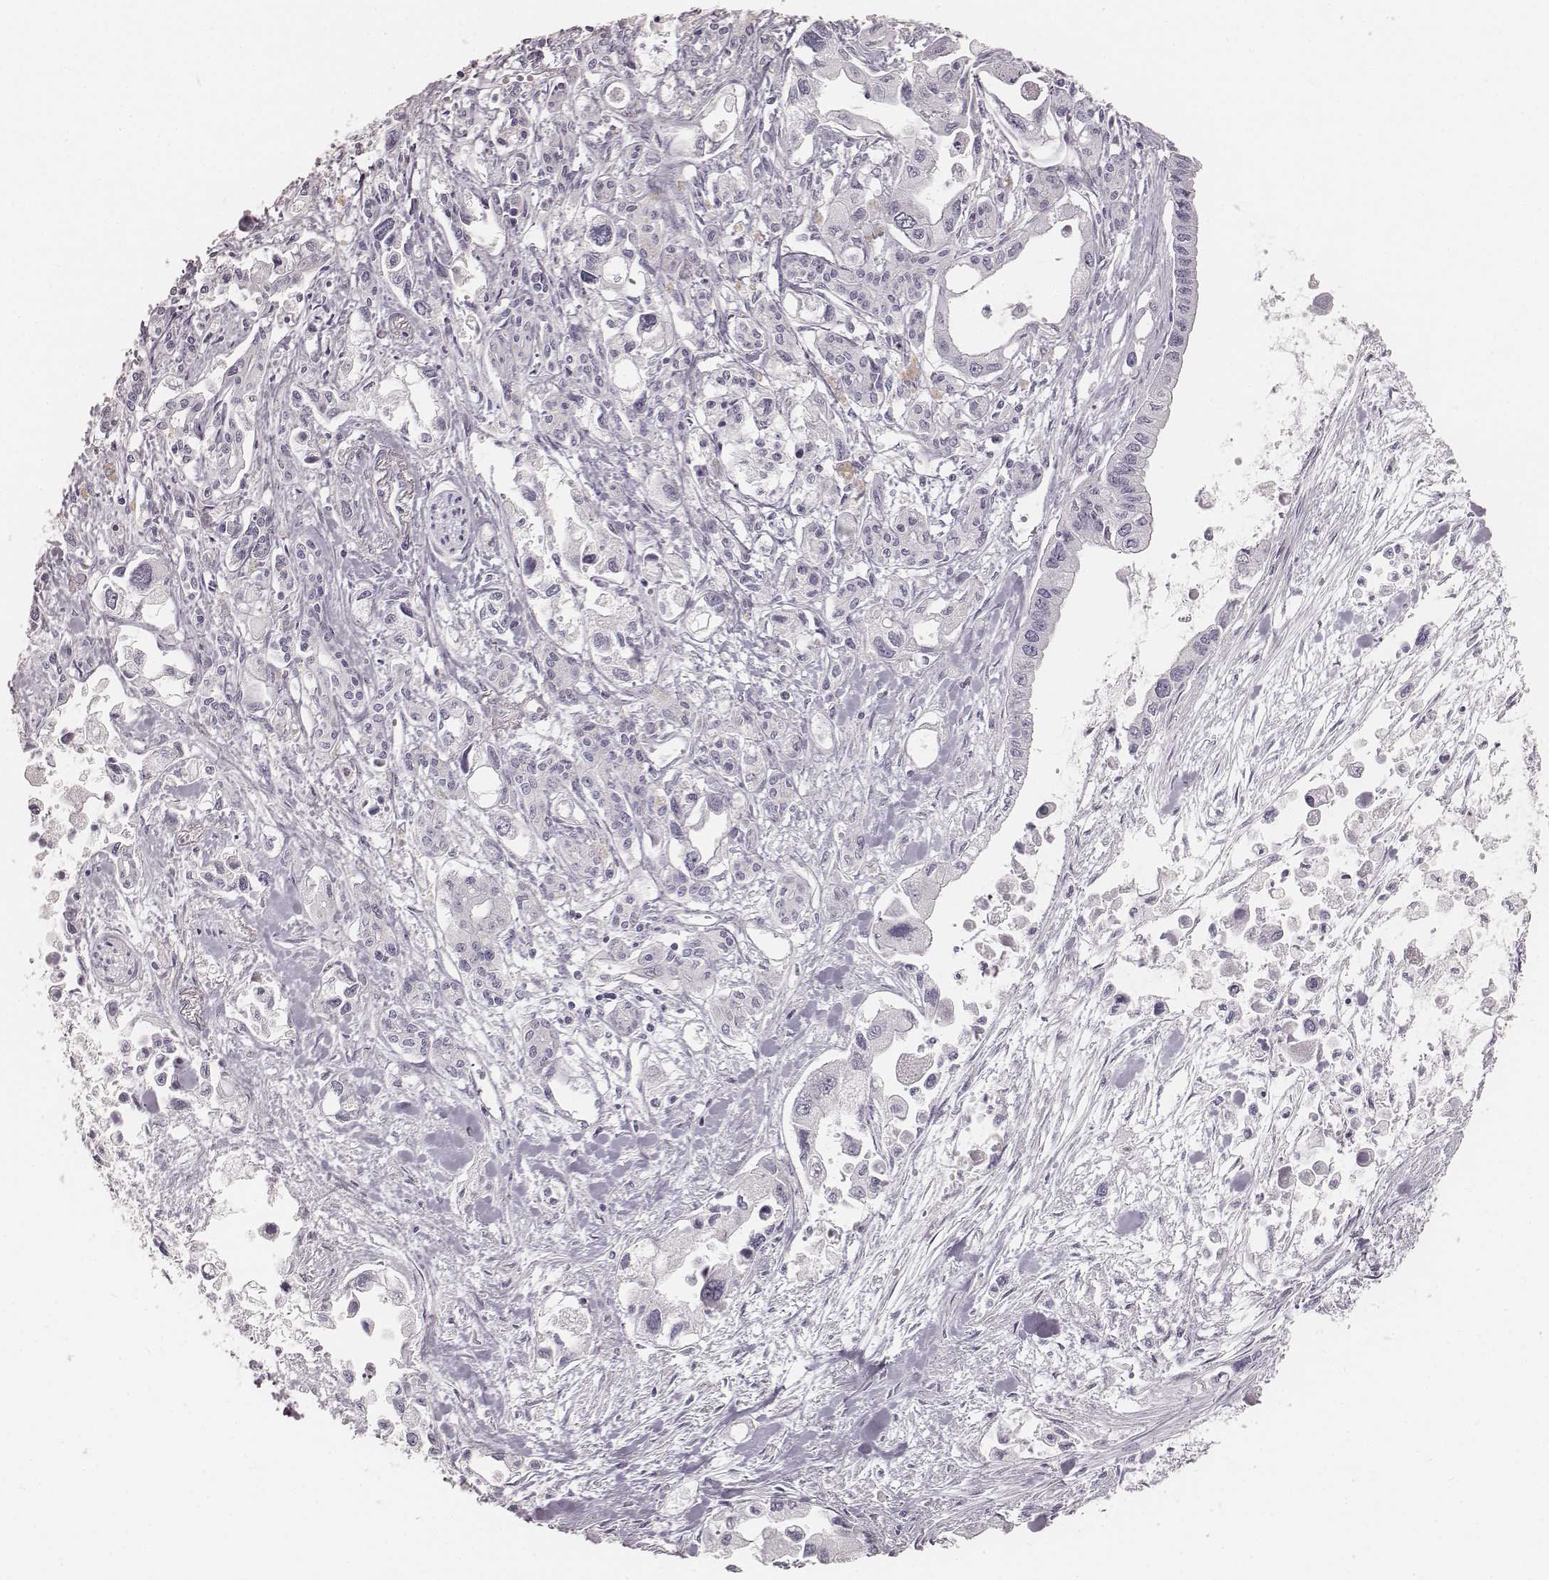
{"staining": {"intensity": "negative", "quantity": "none", "location": "none"}, "tissue": "pancreatic cancer", "cell_type": "Tumor cells", "image_type": "cancer", "snomed": [{"axis": "morphology", "description": "Adenocarcinoma, NOS"}, {"axis": "topography", "description": "Pancreas"}], "caption": "Immunohistochemistry (IHC) micrograph of human pancreatic adenocarcinoma stained for a protein (brown), which exhibits no expression in tumor cells.", "gene": "KRT34", "patient": {"sex": "female", "age": 61}}